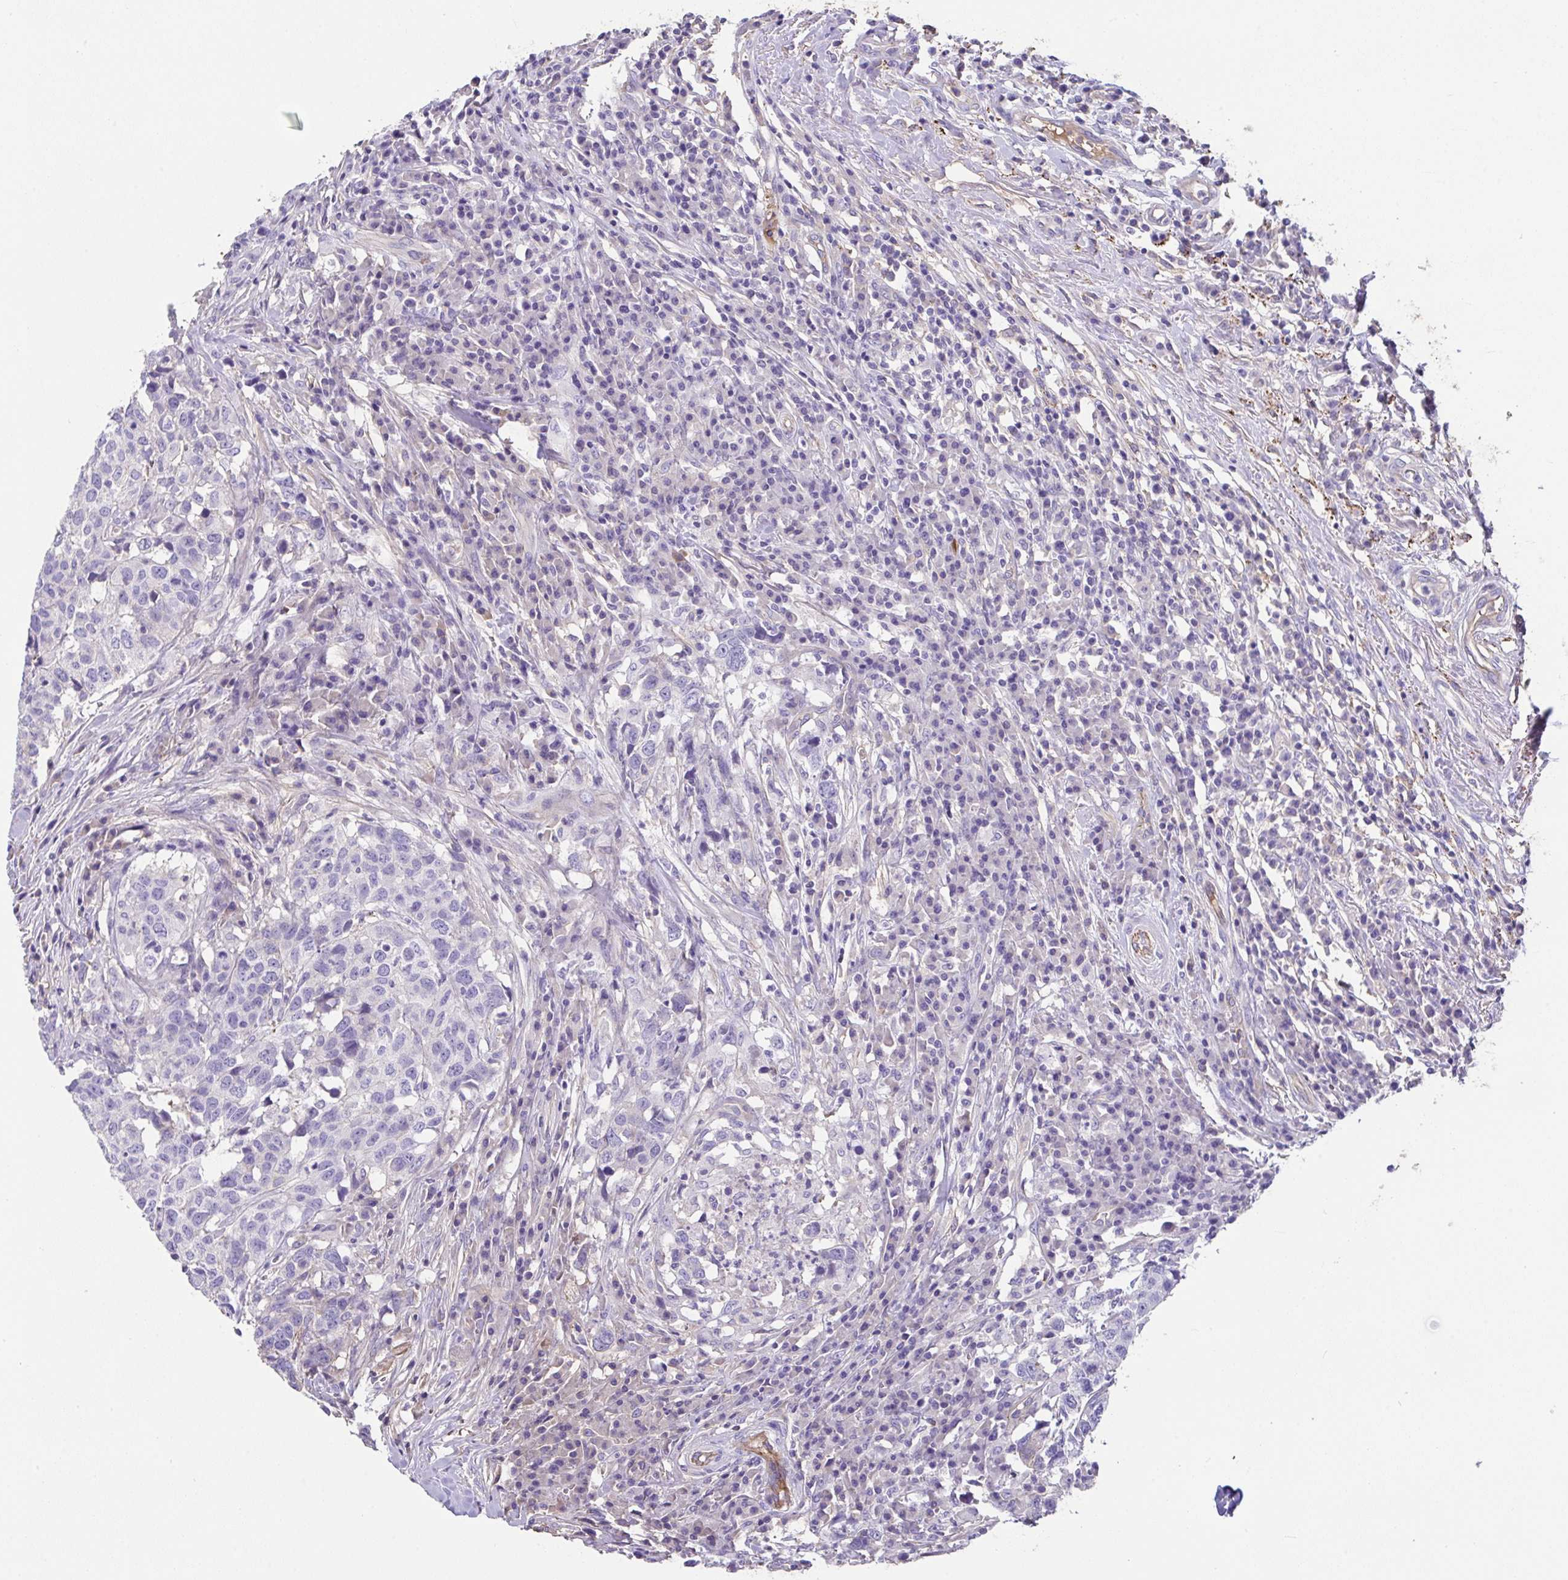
{"staining": {"intensity": "negative", "quantity": "none", "location": "none"}, "tissue": "head and neck cancer", "cell_type": "Tumor cells", "image_type": "cancer", "snomed": [{"axis": "morphology", "description": "Normal tissue, NOS"}, {"axis": "morphology", "description": "Squamous cell carcinoma, NOS"}, {"axis": "topography", "description": "Skeletal muscle"}, {"axis": "topography", "description": "Vascular tissue"}, {"axis": "topography", "description": "Peripheral nerve tissue"}, {"axis": "topography", "description": "Head-Neck"}], "caption": "The immunohistochemistry photomicrograph has no significant positivity in tumor cells of head and neck cancer (squamous cell carcinoma) tissue. The staining is performed using DAB brown chromogen with nuclei counter-stained in using hematoxylin.", "gene": "ZNF813", "patient": {"sex": "male", "age": 66}}